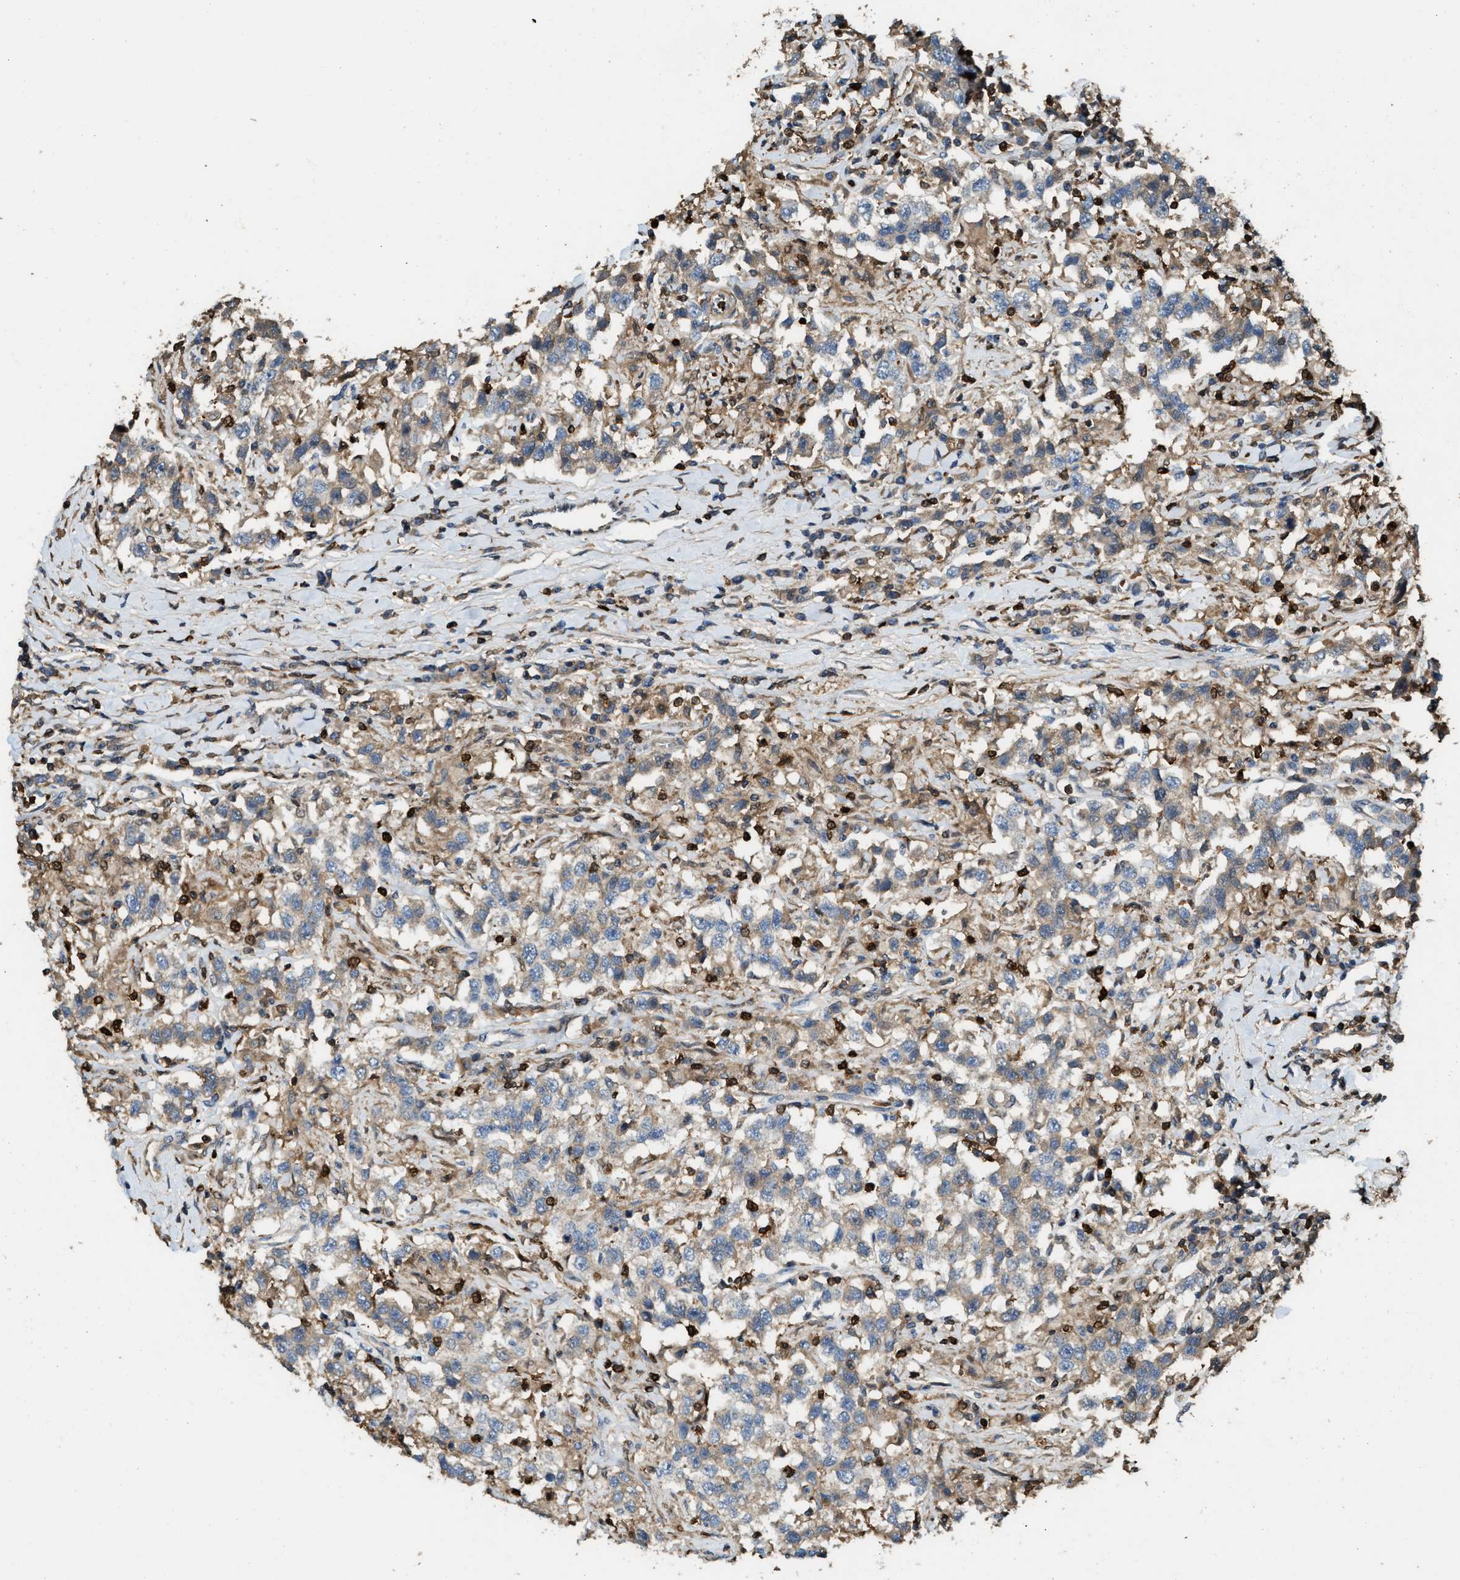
{"staining": {"intensity": "negative", "quantity": "none", "location": "none"}, "tissue": "testis cancer", "cell_type": "Tumor cells", "image_type": "cancer", "snomed": [{"axis": "morphology", "description": "Seminoma, NOS"}, {"axis": "topography", "description": "Testis"}], "caption": "Immunohistochemical staining of human testis cancer shows no significant expression in tumor cells.", "gene": "SERPINB5", "patient": {"sex": "male", "age": 41}}